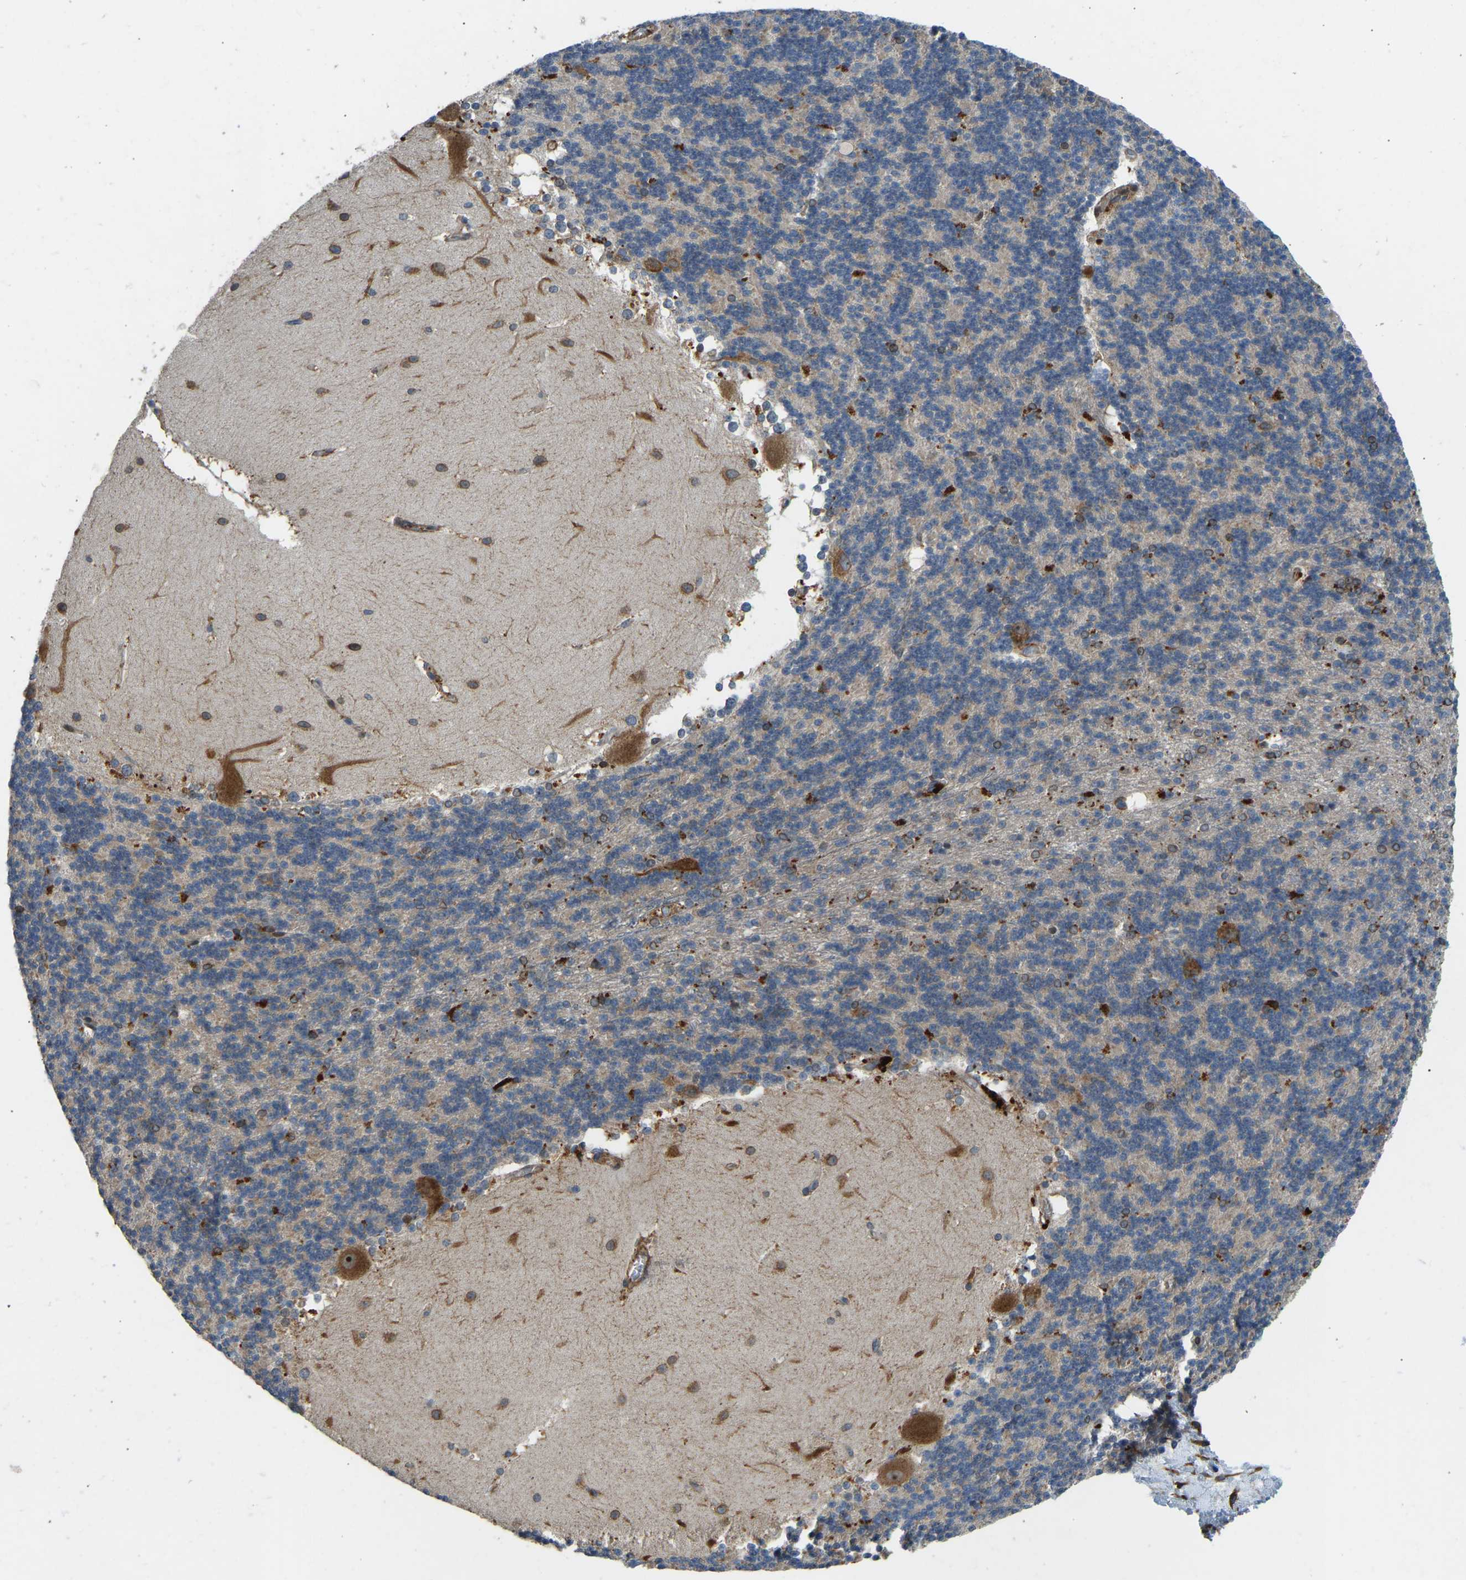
{"staining": {"intensity": "moderate", "quantity": "<25%", "location": "cytoplasmic/membranous"}, "tissue": "cerebellum", "cell_type": "Cells in granular layer", "image_type": "normal", "snomed": [{"axis": "morphology", "description": "Normal tissue, NOS"}, {"axis": "topography", "description": "Cerebellum"}], "caption": "A photomicrograph of cerebellum stained for a protein demonstrates moderate cytoplasmic/membranous brown staining in cells in granular layer.", "gene": "OS9", "patient": {"sex": "female", "age": 19}}